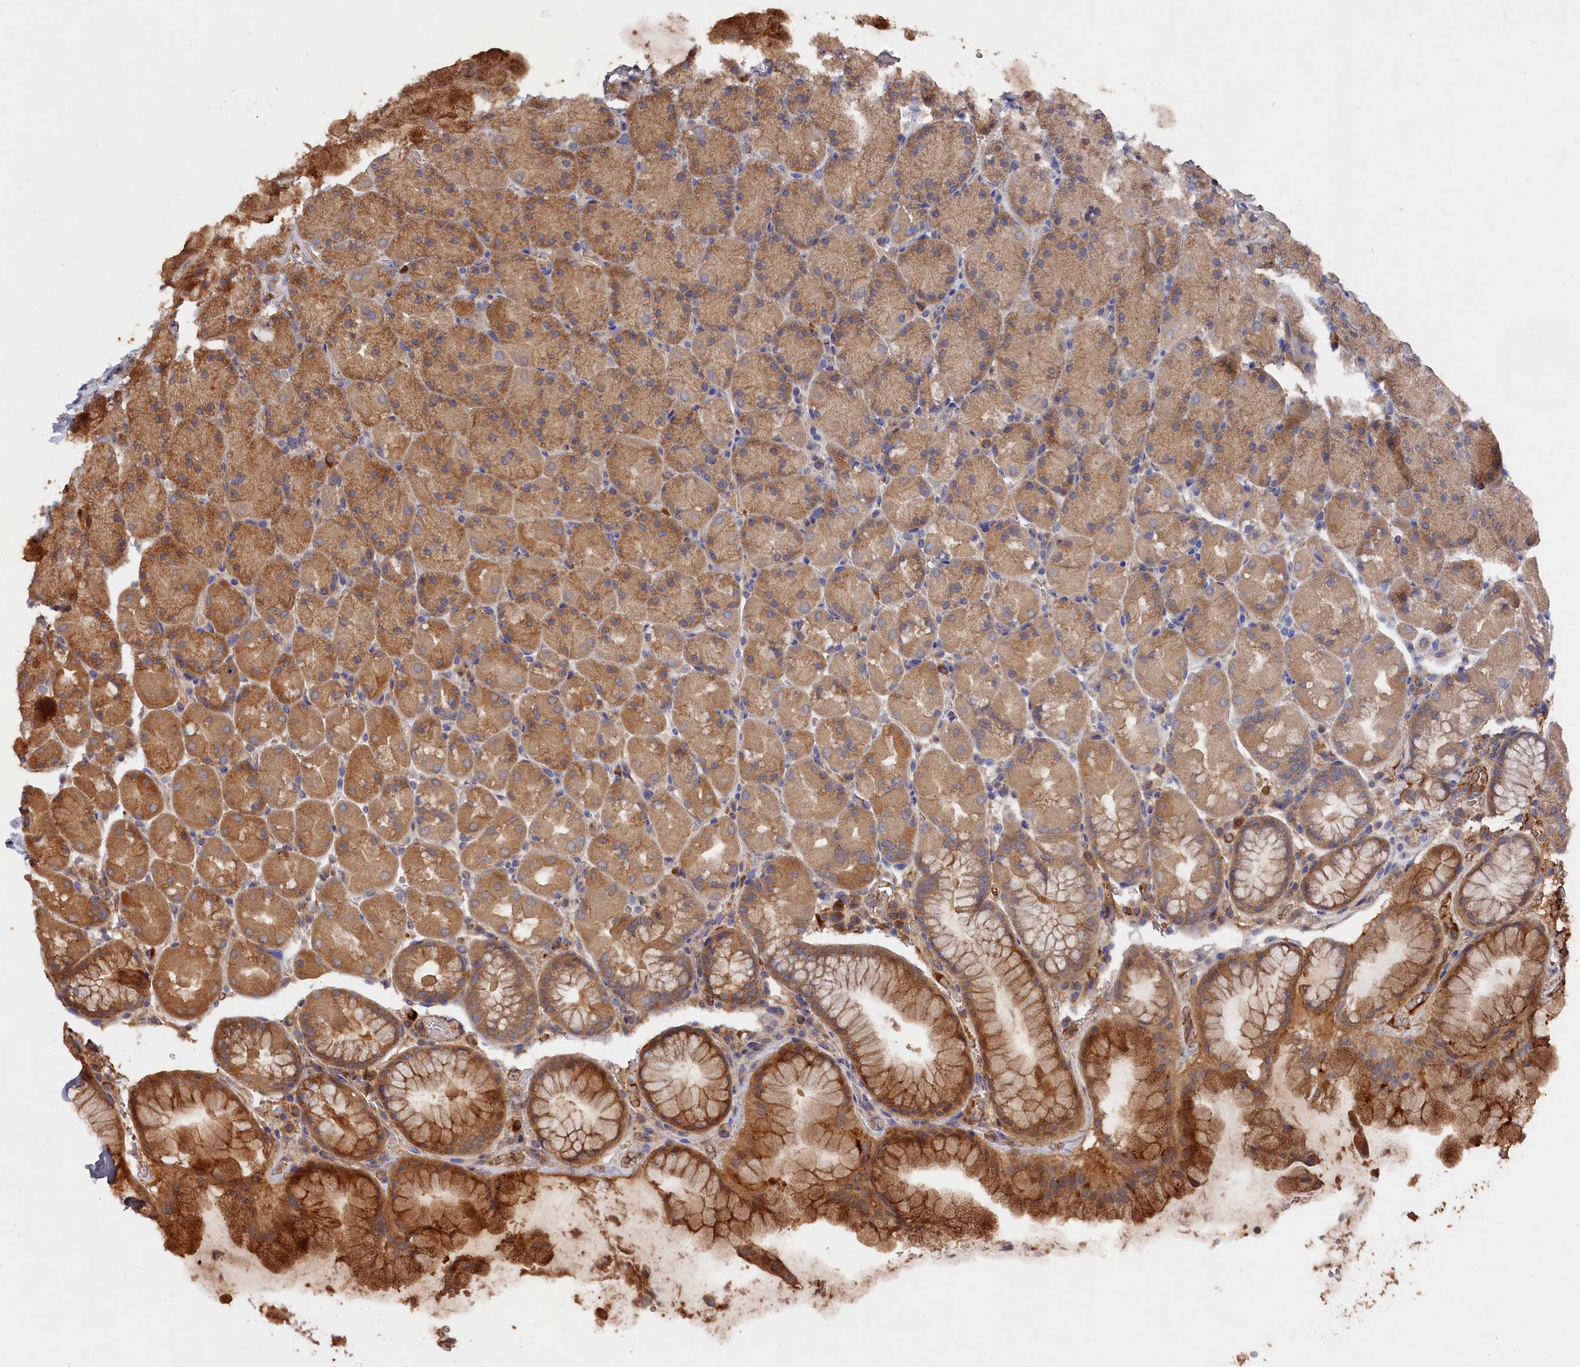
{"staining": {"intensity": "moderate", "quantity": ">75%", "location": "cytoplasmic/membranous"}, "tissue": "stomach", "cell_type": "Glandular cells", "image_type": "normal", "snomed": [{"axis": "morphology", "description": "Normal tissue, NOS"}, {"axis": "topography", "description": "Stomach, upper"}, {"axis": "topography", "description": "Stomach, lower"}], "caption": "DAB immunohistochemical staining of benign human stomach shows moderate cytoplasmic/membranous protein staining in approximately >75% of glandular cells. The staining is performed using DAB brown chromogen to label protein expression. The nuclei are counter-stained blue using hematoxylin.", "gene": "DHRS11", "patient": {"sex": "male", "age": 67}}